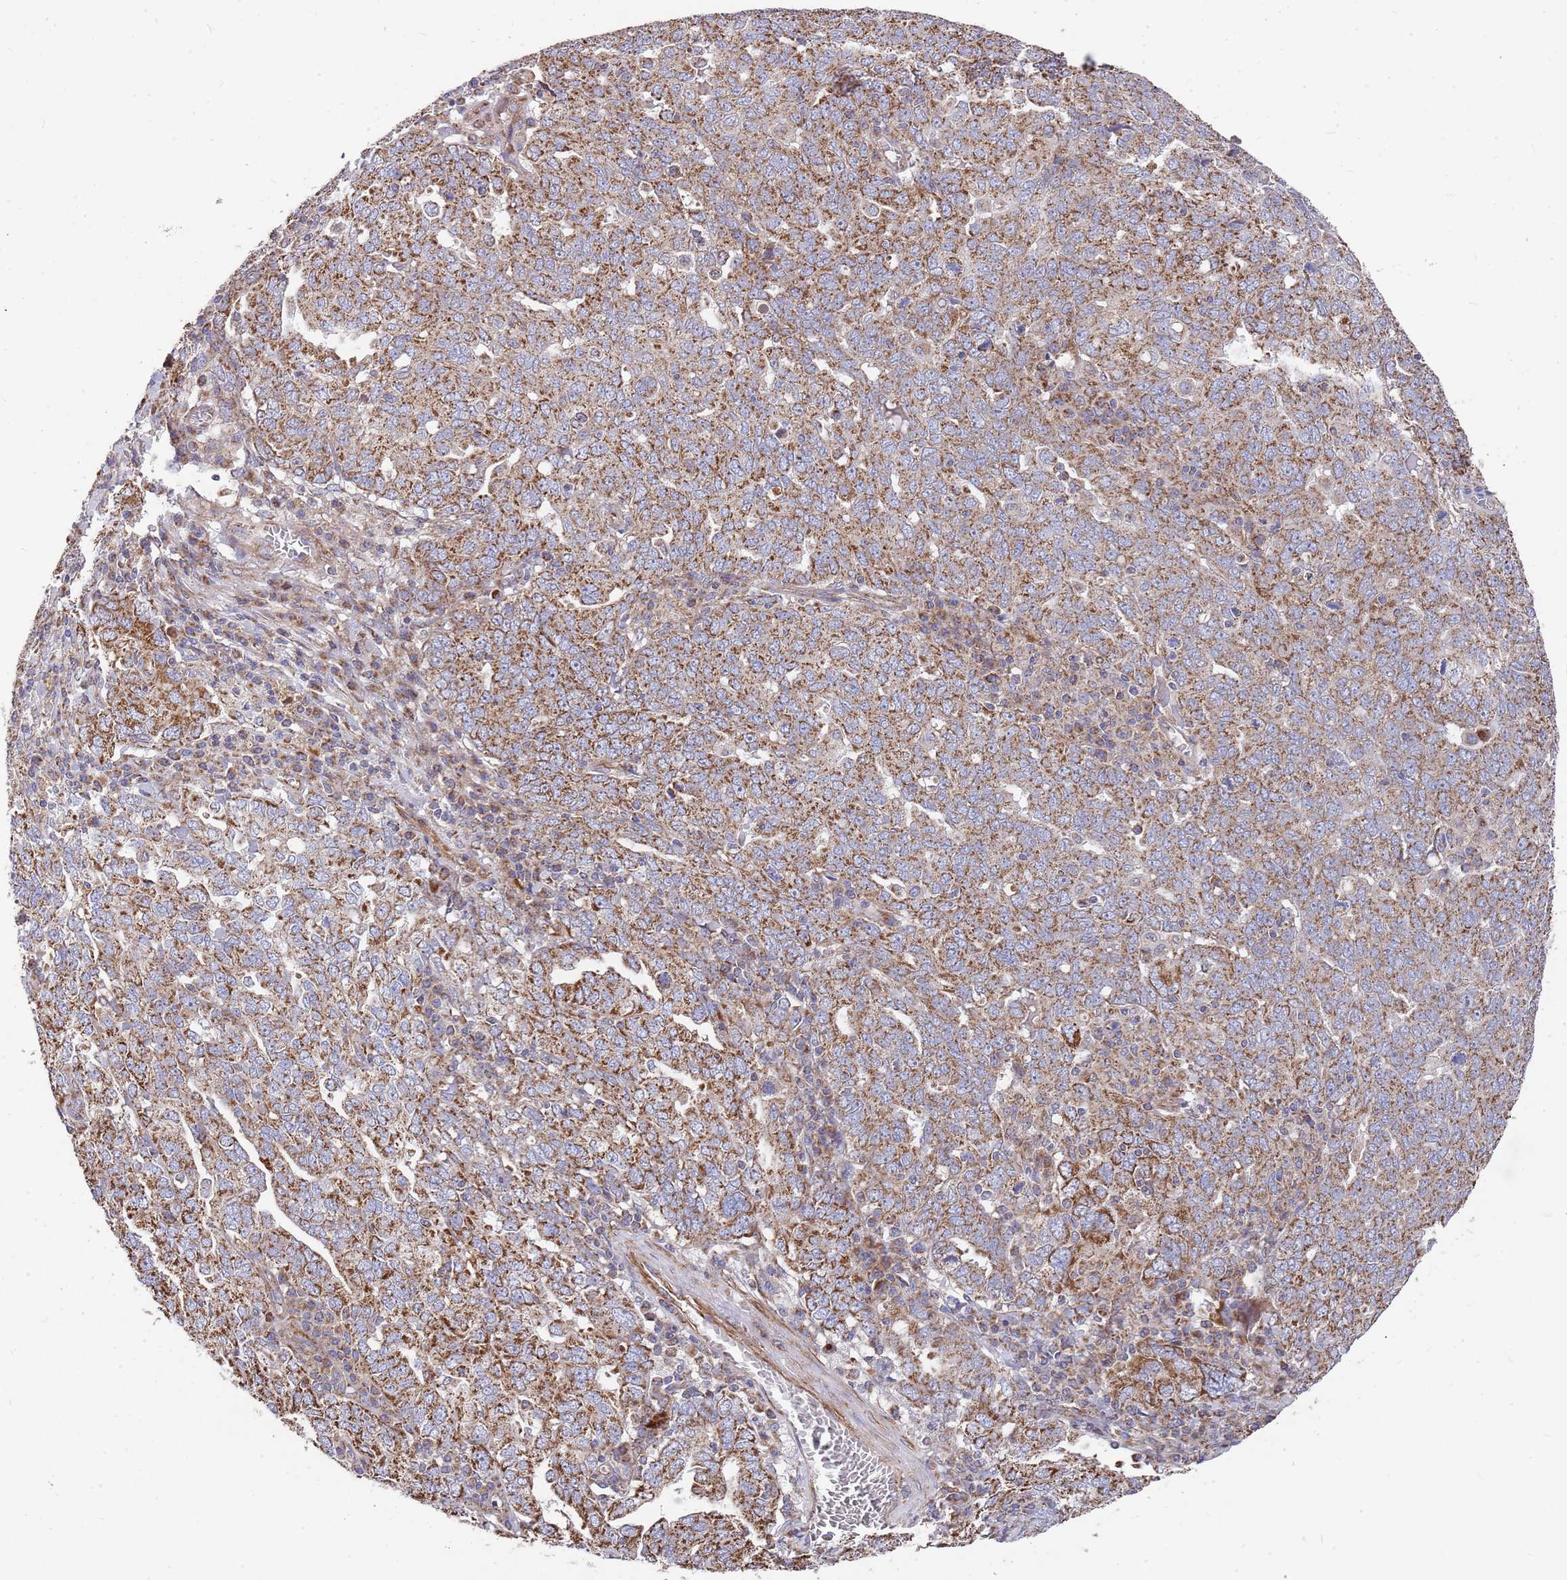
{"staining": {"intensity": "moderate", "quantity": ">75%", "location": "cytoplasmic/membranous"}, "tissue": "ovarian cancer", "cell_type": "Tumor cells", "image_type": "cancer", "snomed": [{"axis": "morphology", "description": "Carcinoma, endometroid"}, {"axis": "topography", "description": "Ovary"}], "caption": "Tumor cells display medium levels of moderate cytoplasmic/membranous positivity in about >75% of cells in human ovarian cancer (endometroid carcinoma).", "gene": "WDFY3", "patient": {"sex": "female", "age": 62}}